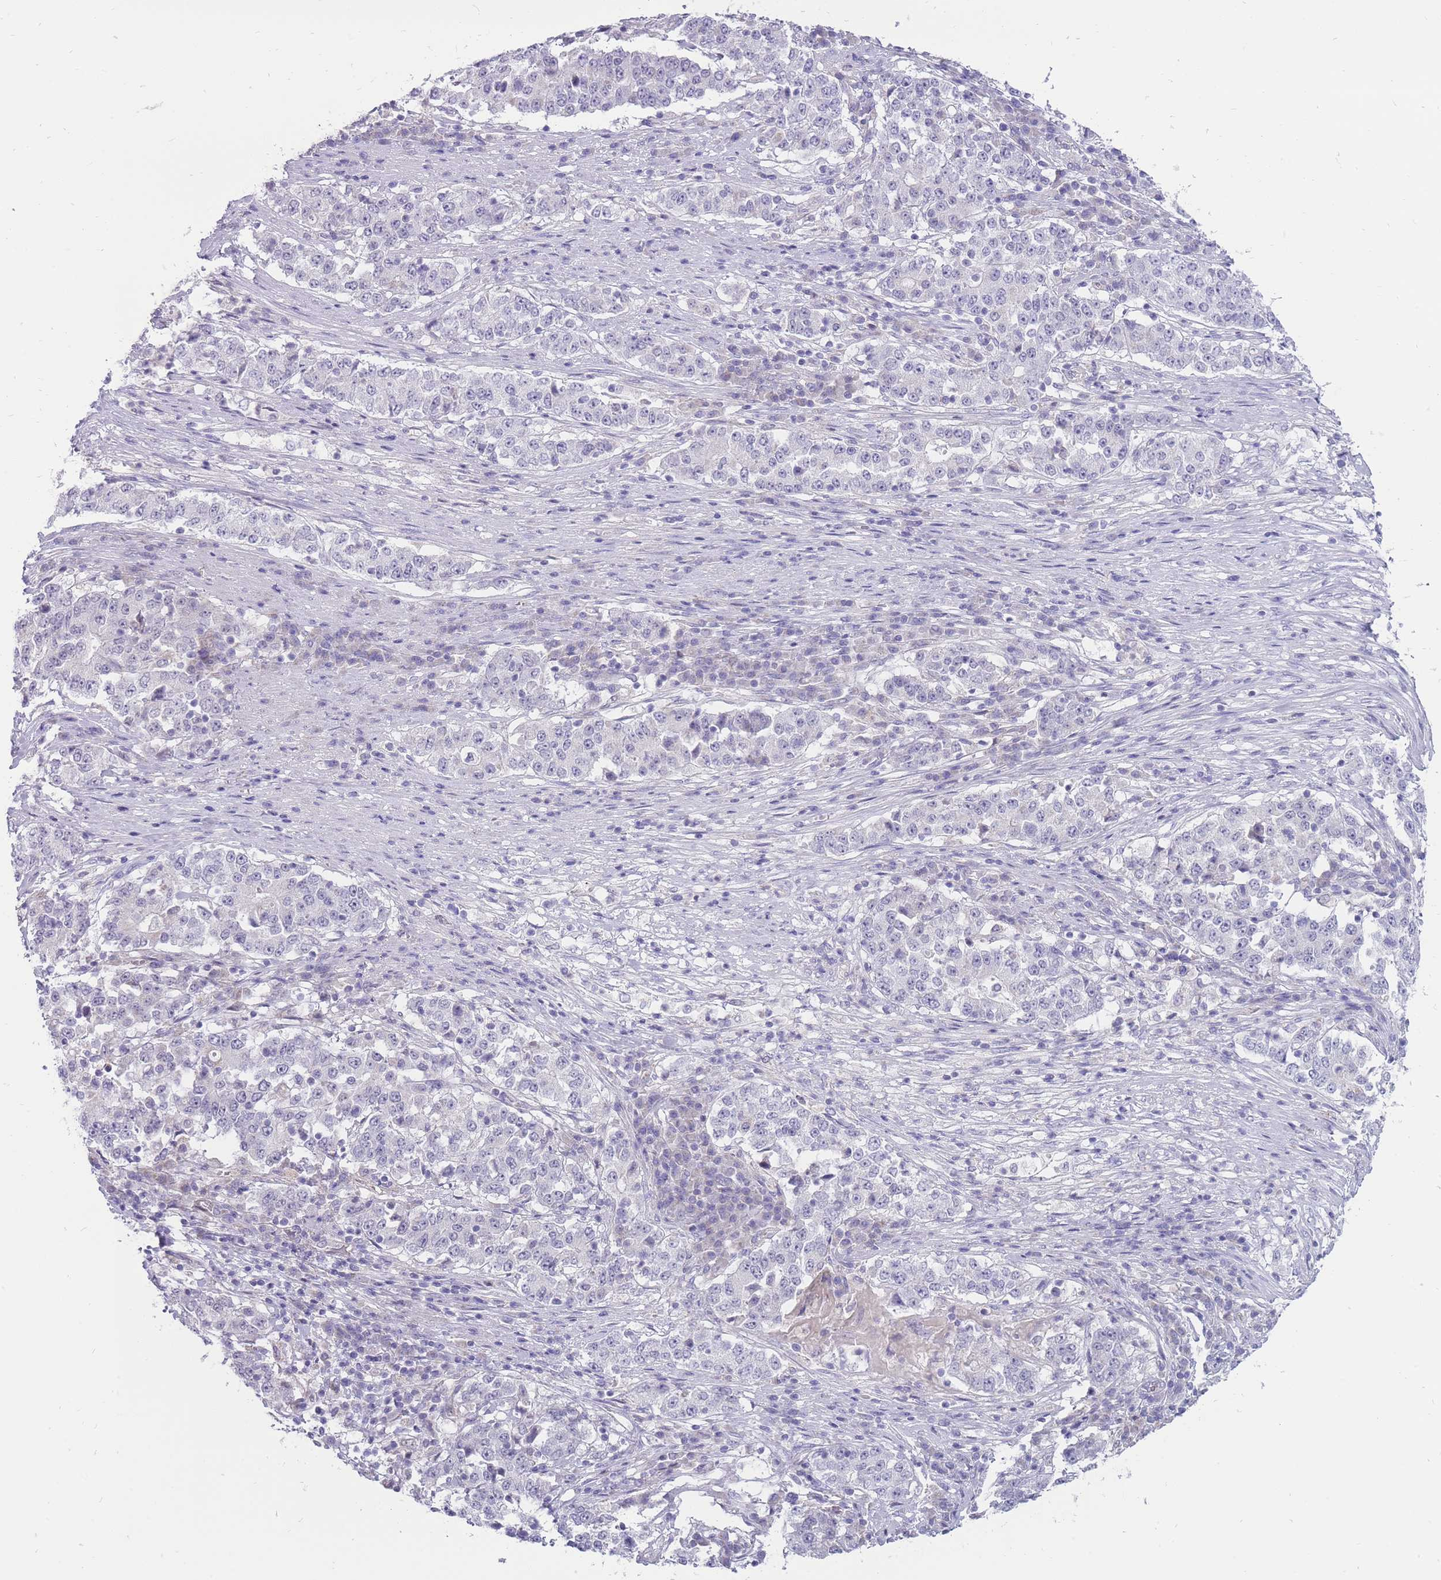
{"staining": {"intensity": "negative", "quantity": "none", "location": "none"}, "tissue": "stomach cancer", "cell_type": "Tumor cells", "image_type": "cancer", "snomed": [{"axis": "morphology", "description": "Adenocarcinoma, NOS"}, {"axis": "topography", "description": "Stomach"}], "caption": "This is an IHC image of stomach cancer. There is no expression in tumor cells.", "gene": "ERICH4", "patient": {"sex": "male", "age": 59}}